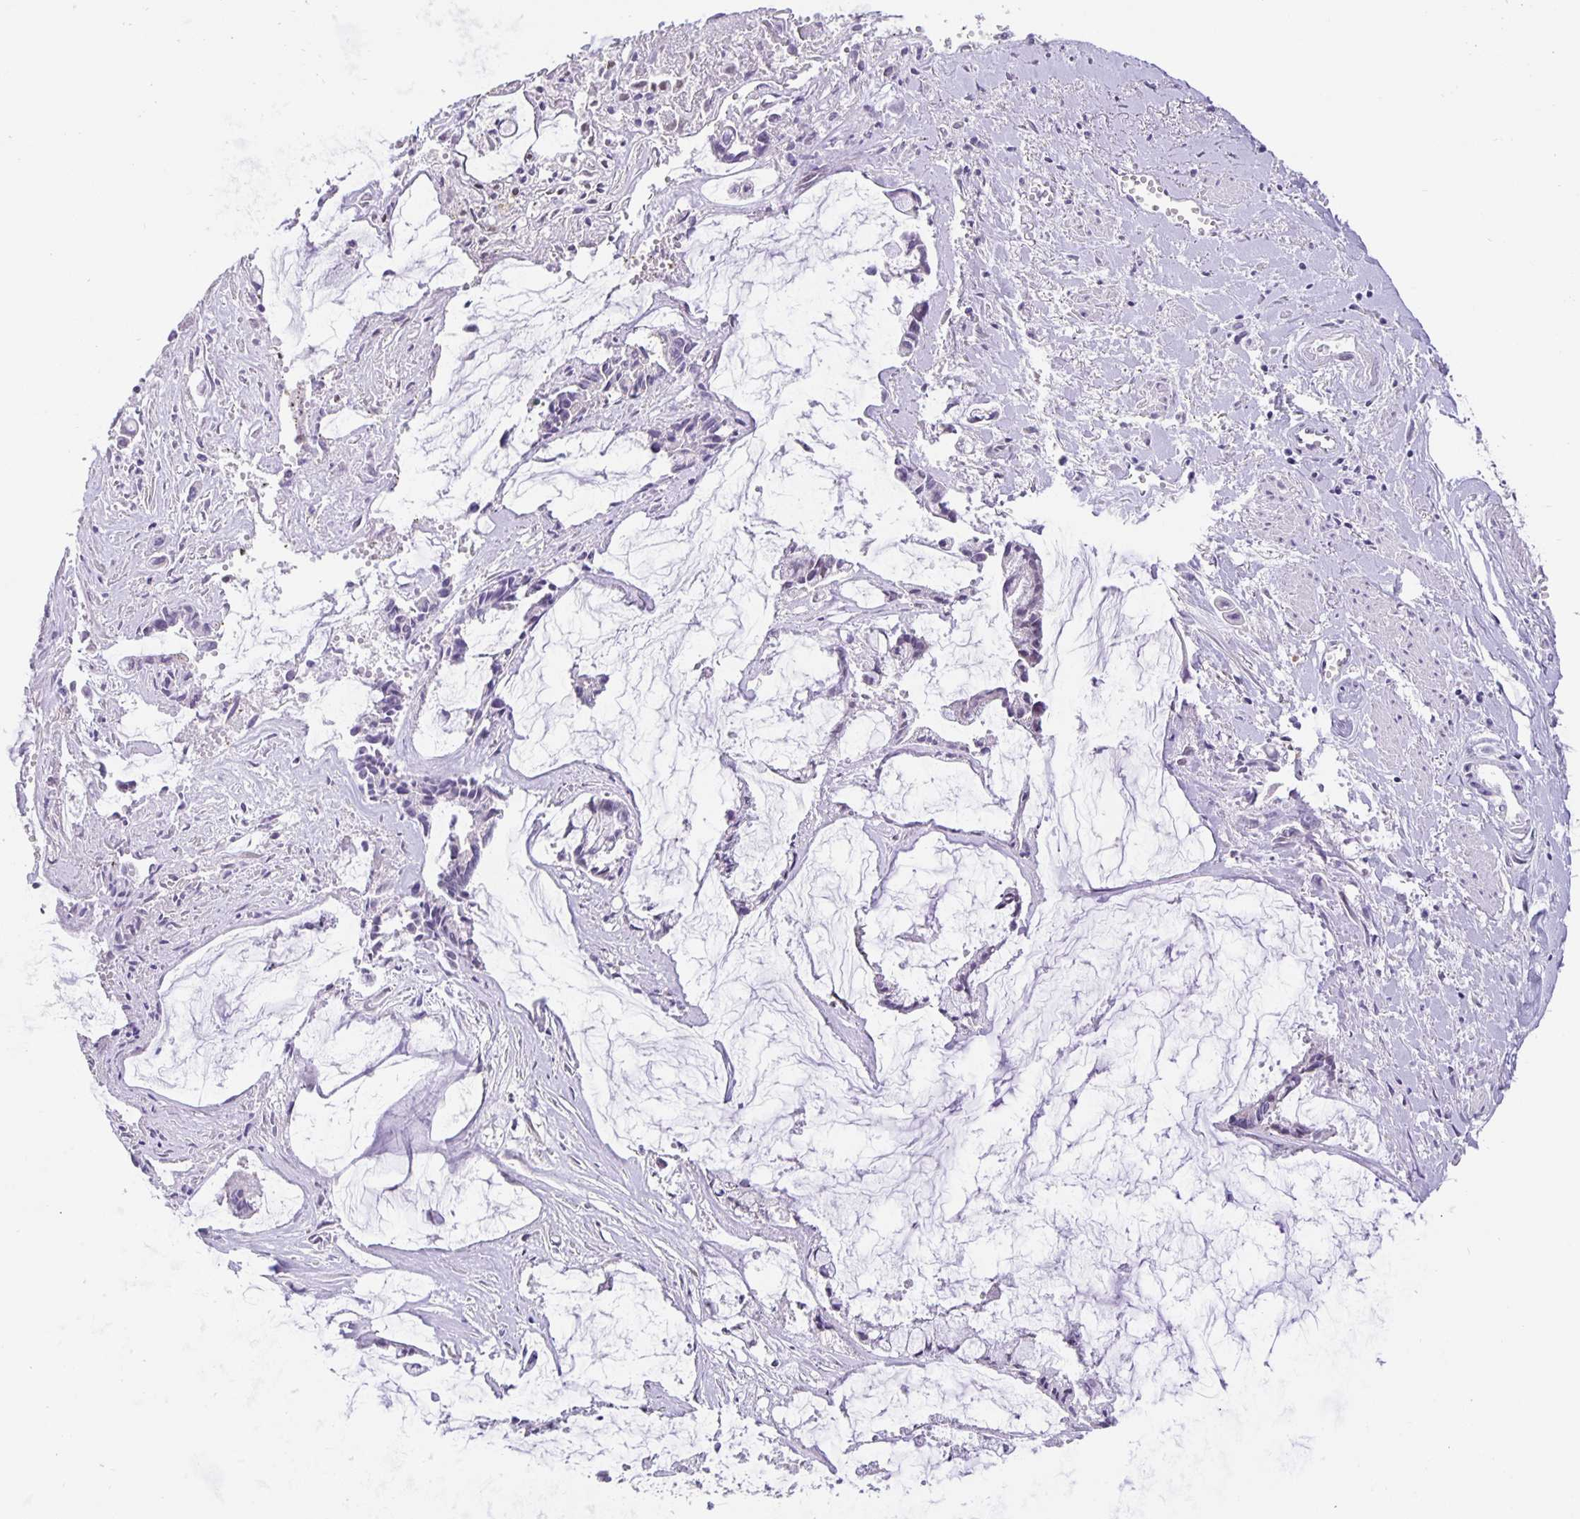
{"staining": {"intensity": "negative", "quantity": "none", "location": "none"}, "tissue": "ovarian cancer", "cell_type": "Tumor cells", "image_type": "cancer", "snomed": [{"axis": "morphology", "description": "Cystadenocarcinoma, mucinous, NOS"}, {"axis": "topography", "description": "Ovary"}], "caption": "Mucinous cystadenocarcinoma (ovarian) was stained to show a protein in brown. There is no significant staining in tumor cells.", "gene": "FOSL2", "patient": {"sex": "female", "age": 90}}